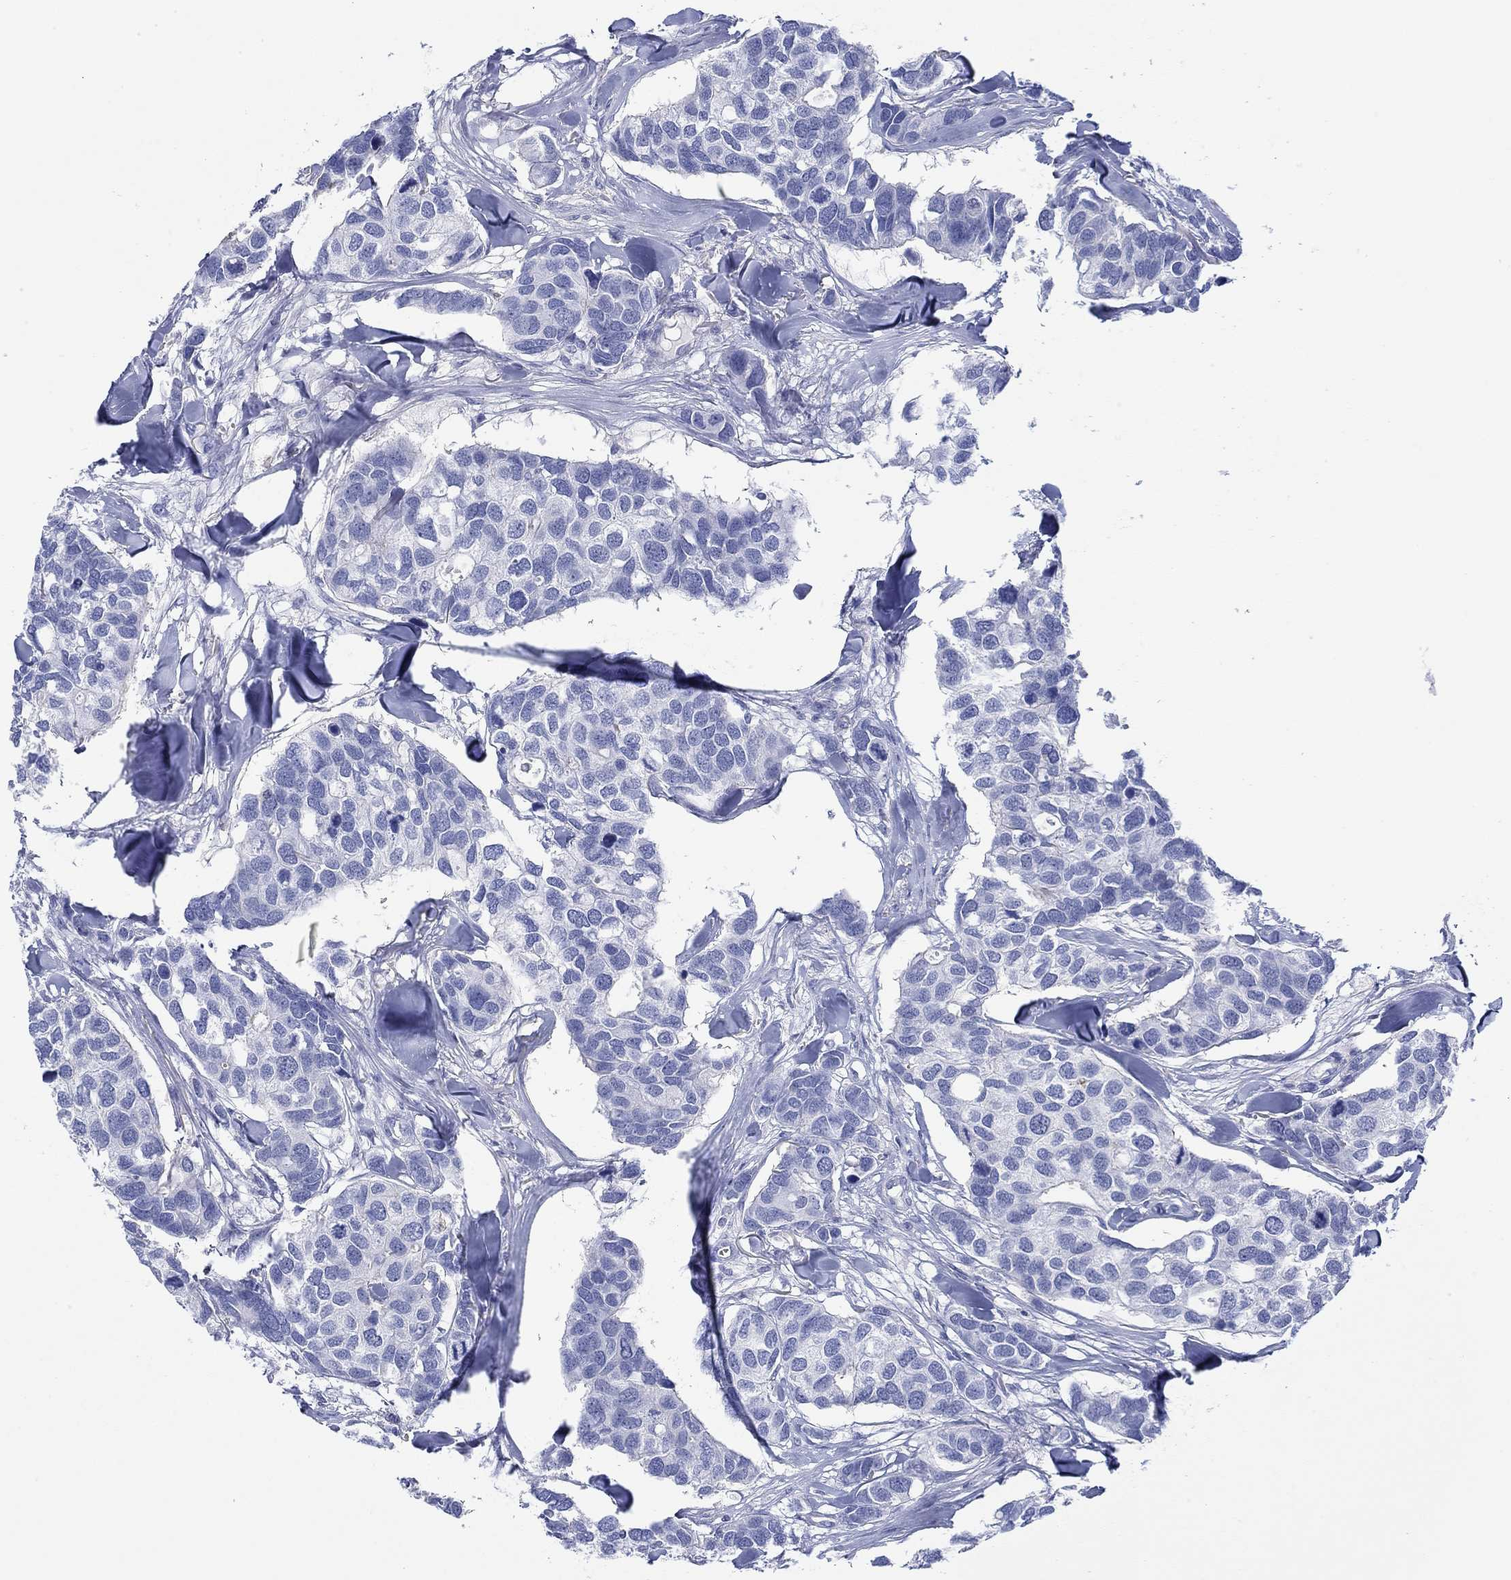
{"staining": {"intensity": "negative", "quantity": "none", "location": "none"}, "tissue": "breast cancer", "cell_type": "Tumor cells", "image_type": "cancer", "snomed": [{"axis": "morphology", "description": "Duct carcinoma"}, {"axis": "topography", "description": "Breast"}], "caption": "Breast infiltrating ductal carcinoma stained for a protein using IHC shows no staining tumor cells.", "gene": "PPIL6", "patient": {"sex": "female", "age": 83}}